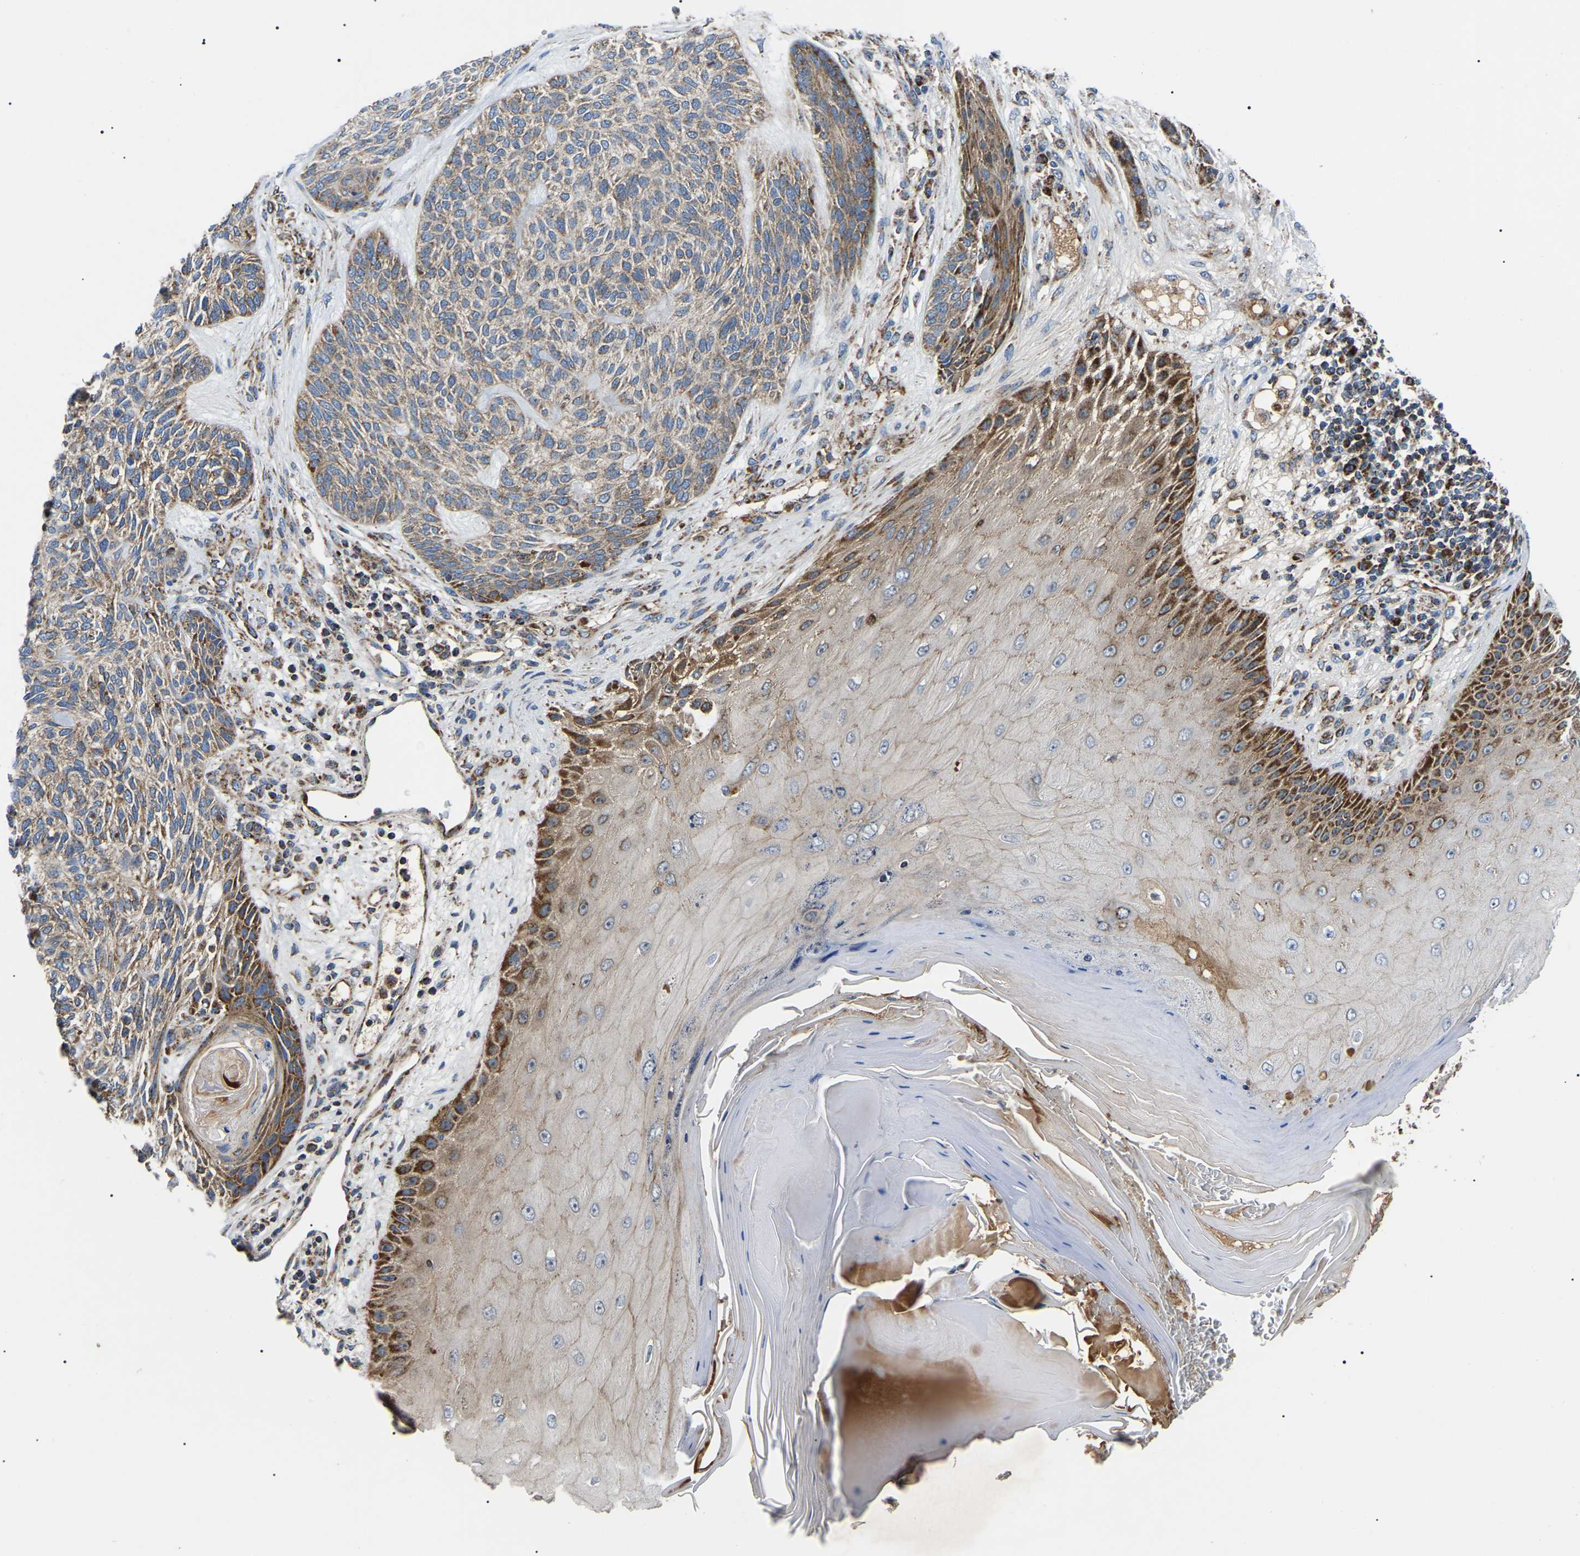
{"staining": {"intensity": "moderate", "quantity": ">75%", "location": "cytoplasmic/membranous"}, "tissue": "skin cancer", "cell_type": "Tumor cells", "image_type": "cancer", "snomed": [{"axis": "morphology", "description": "Basal cell carcinoma"}, {"axis": "topography", "description": "Skin"}], "caption": "This histopathology image displays IHC staining of human skin basal cell carcinoma, with medium moderate cytoplasmic/membranous positivity in about >75% of tumor cells.", "gene": "PPM1E", "patient": {"sex": "male", "age": 55}}